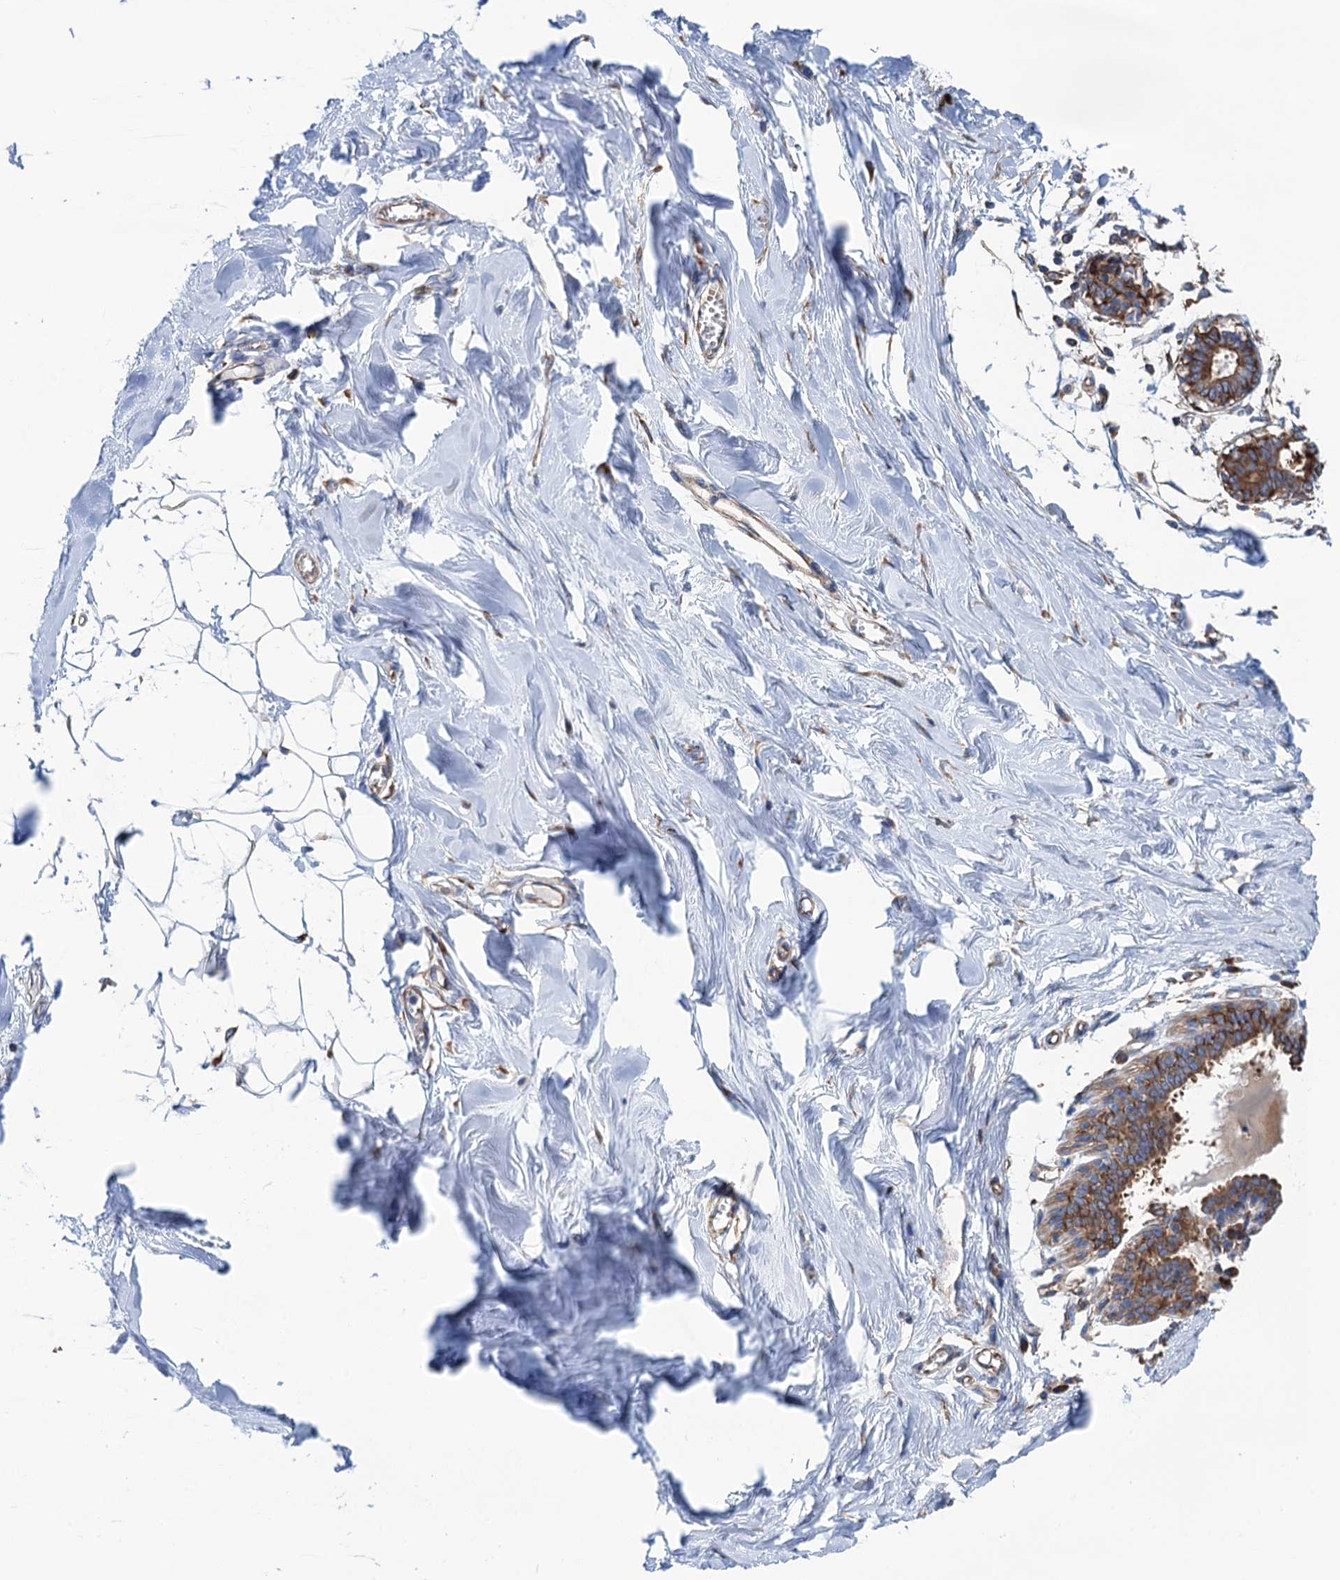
{"staining": {"intensity": "negative", "quantity": "none", "location": "none"}, "tissue": "breast", "cell_type": "Adipocytes", "image_type": "normal", "snomed": [{"axis": "morphology", "description": "Normal tissue, NOS"}, {"axis": "topography", "description": "Breast"}], "caption": "Adipocytes show no significant staining in benign breast. (DAB (3,3'-diaminobenzidine) immunohistochemistry visualized using brightfield microscopy, high magnification).", "gene": "SLC12A7", "patient": {"sex": "female", "age": 27}}